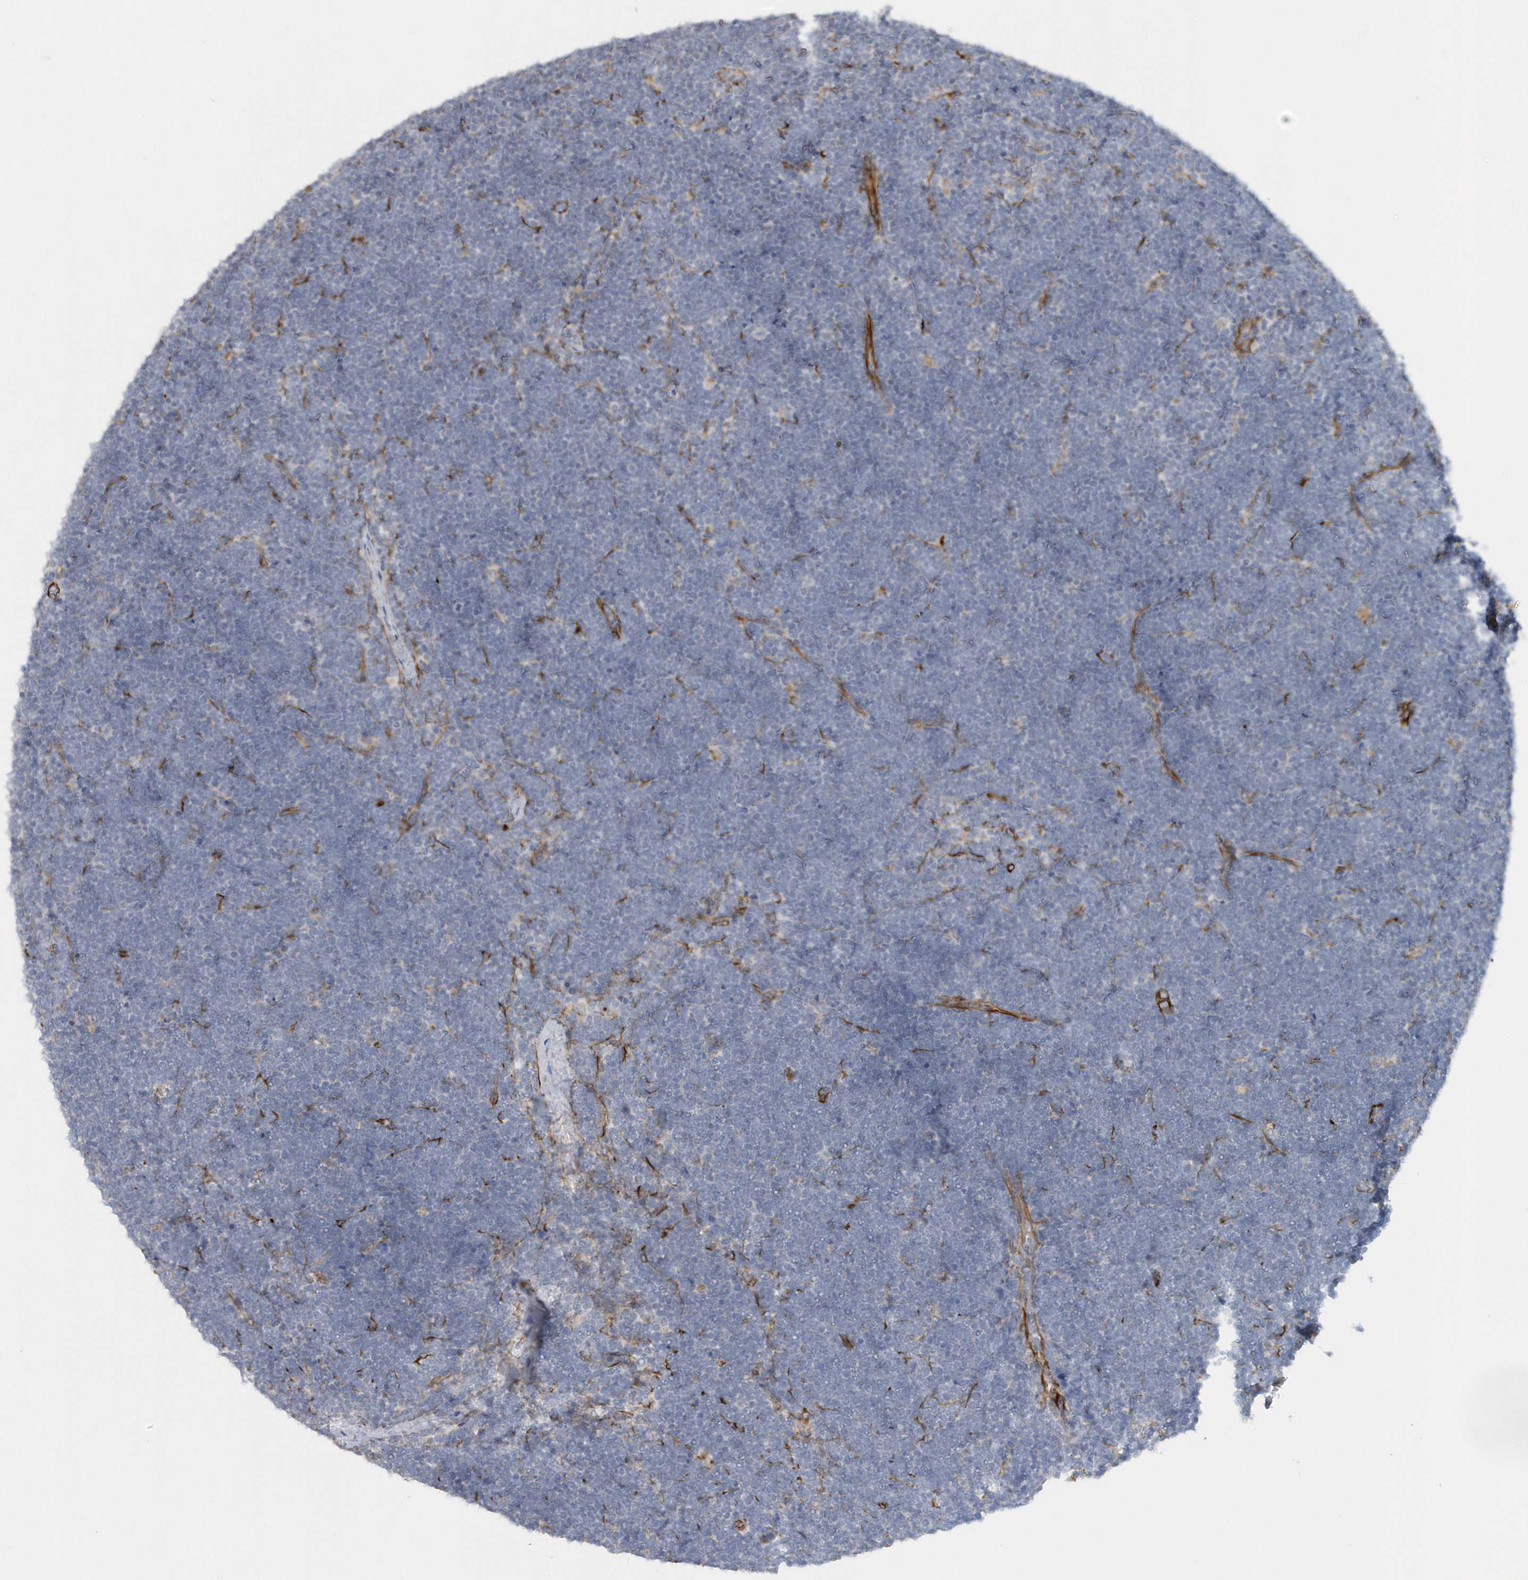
{"staining": {"intensity": "negative", "quantity": "none", "location": "none"}, "tissue": "lymphoma", "cell_type": "Tumor cells", "image_type": "cancer", "snomed": [{"axis": "morphology", "description": "Malignant lymphoma, non-Hodgkin's type, High grade"}, {"axis": "topography", "description": "Lymph node"}], "caption": "Immunohistochemistry (IHC) micrograph of lymphoma stained for a protein (brown), which displays no staining in tumor cells.", "gene": "RAB17", "patient": {"sex": "male", "age": 13}}